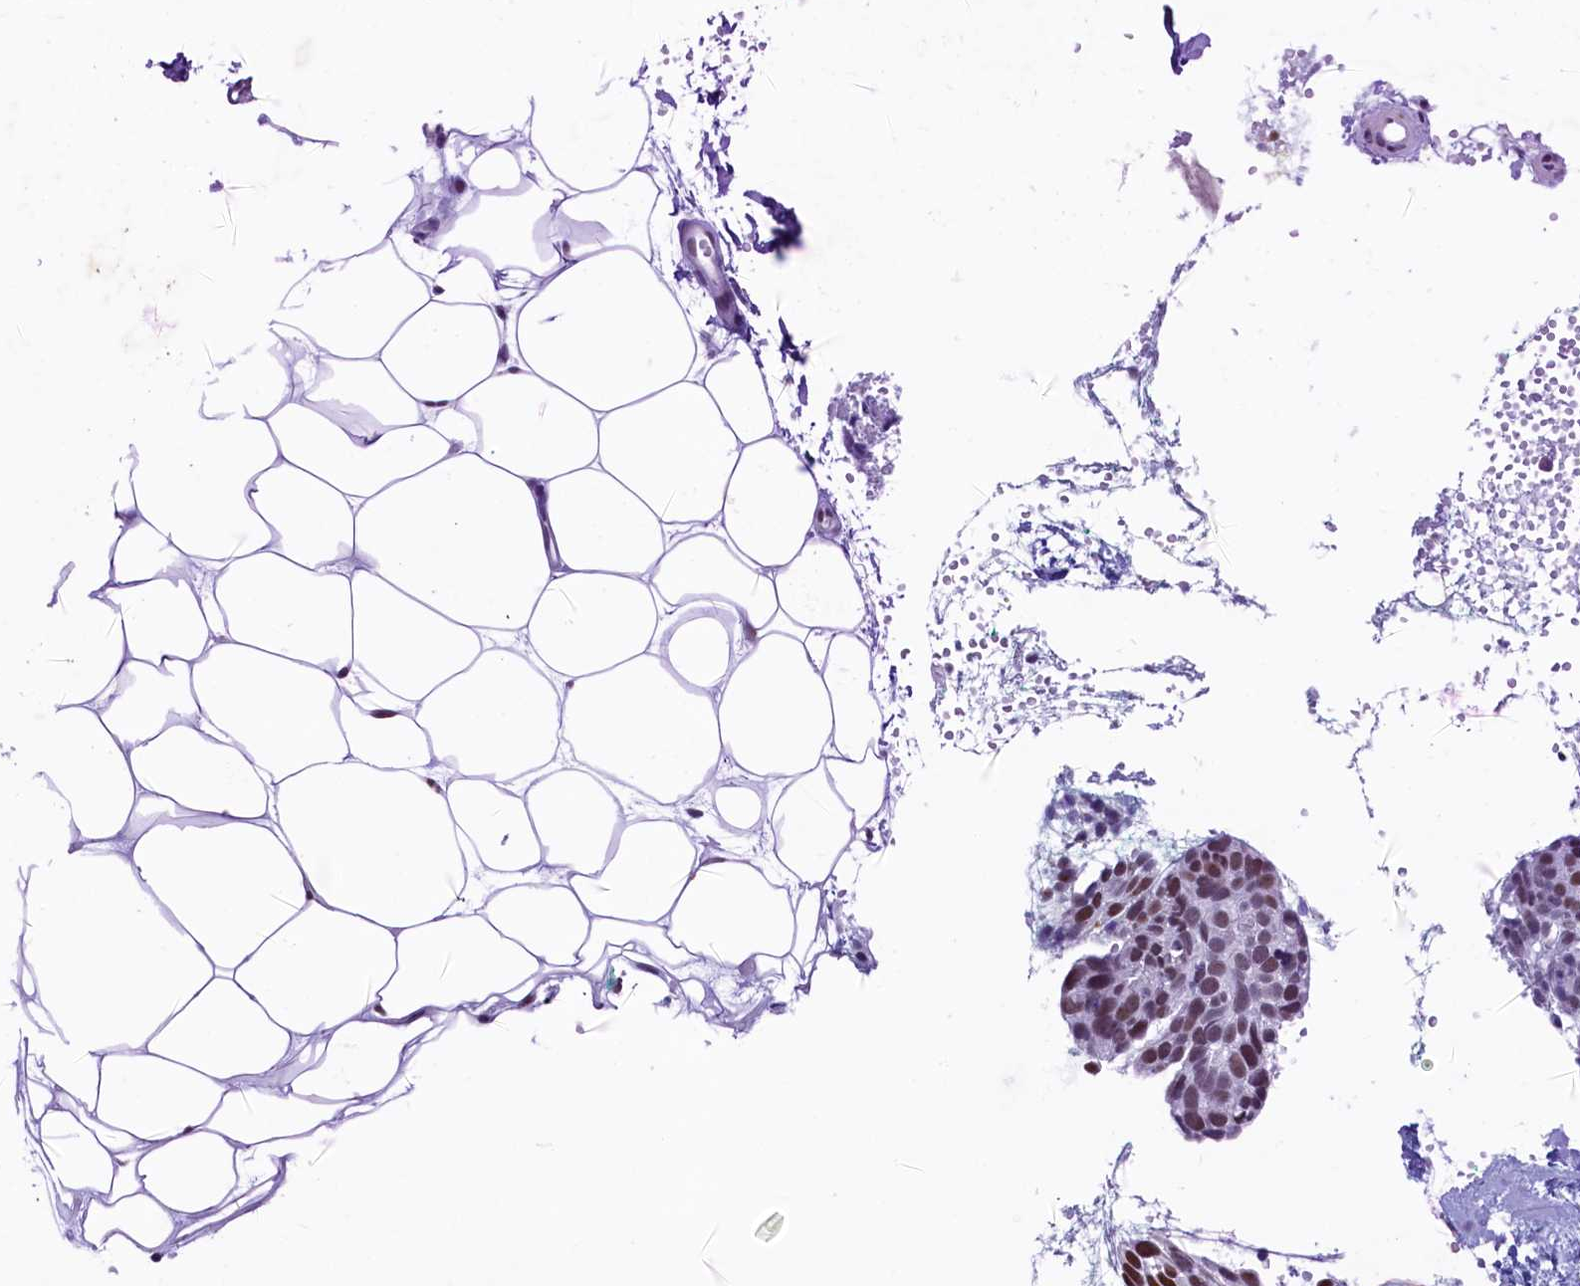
{"staining": {"intensity": "moderate", "quantity": "25%-75%", "location": "nuclear"}, "tissue": "skin cancer", "cell_type": "Tumor cells", "image_type": "cancer", "snomed": [{"axis": "morphology", "description": "Normal tissue, NOS"}, {"axis": "morphology", "description": "Basal cell carcinoma"}, {"axis": "topography", "description": "Skin"}], "caption": "About 25%-75% of tumor cells in human skin basal cell carcinoma display moderate nuclear protein positivity as visualized by brown immunohistochemical staining.", "gene": "SUGP2", "patient": {"sex": "male", "age": 66}}